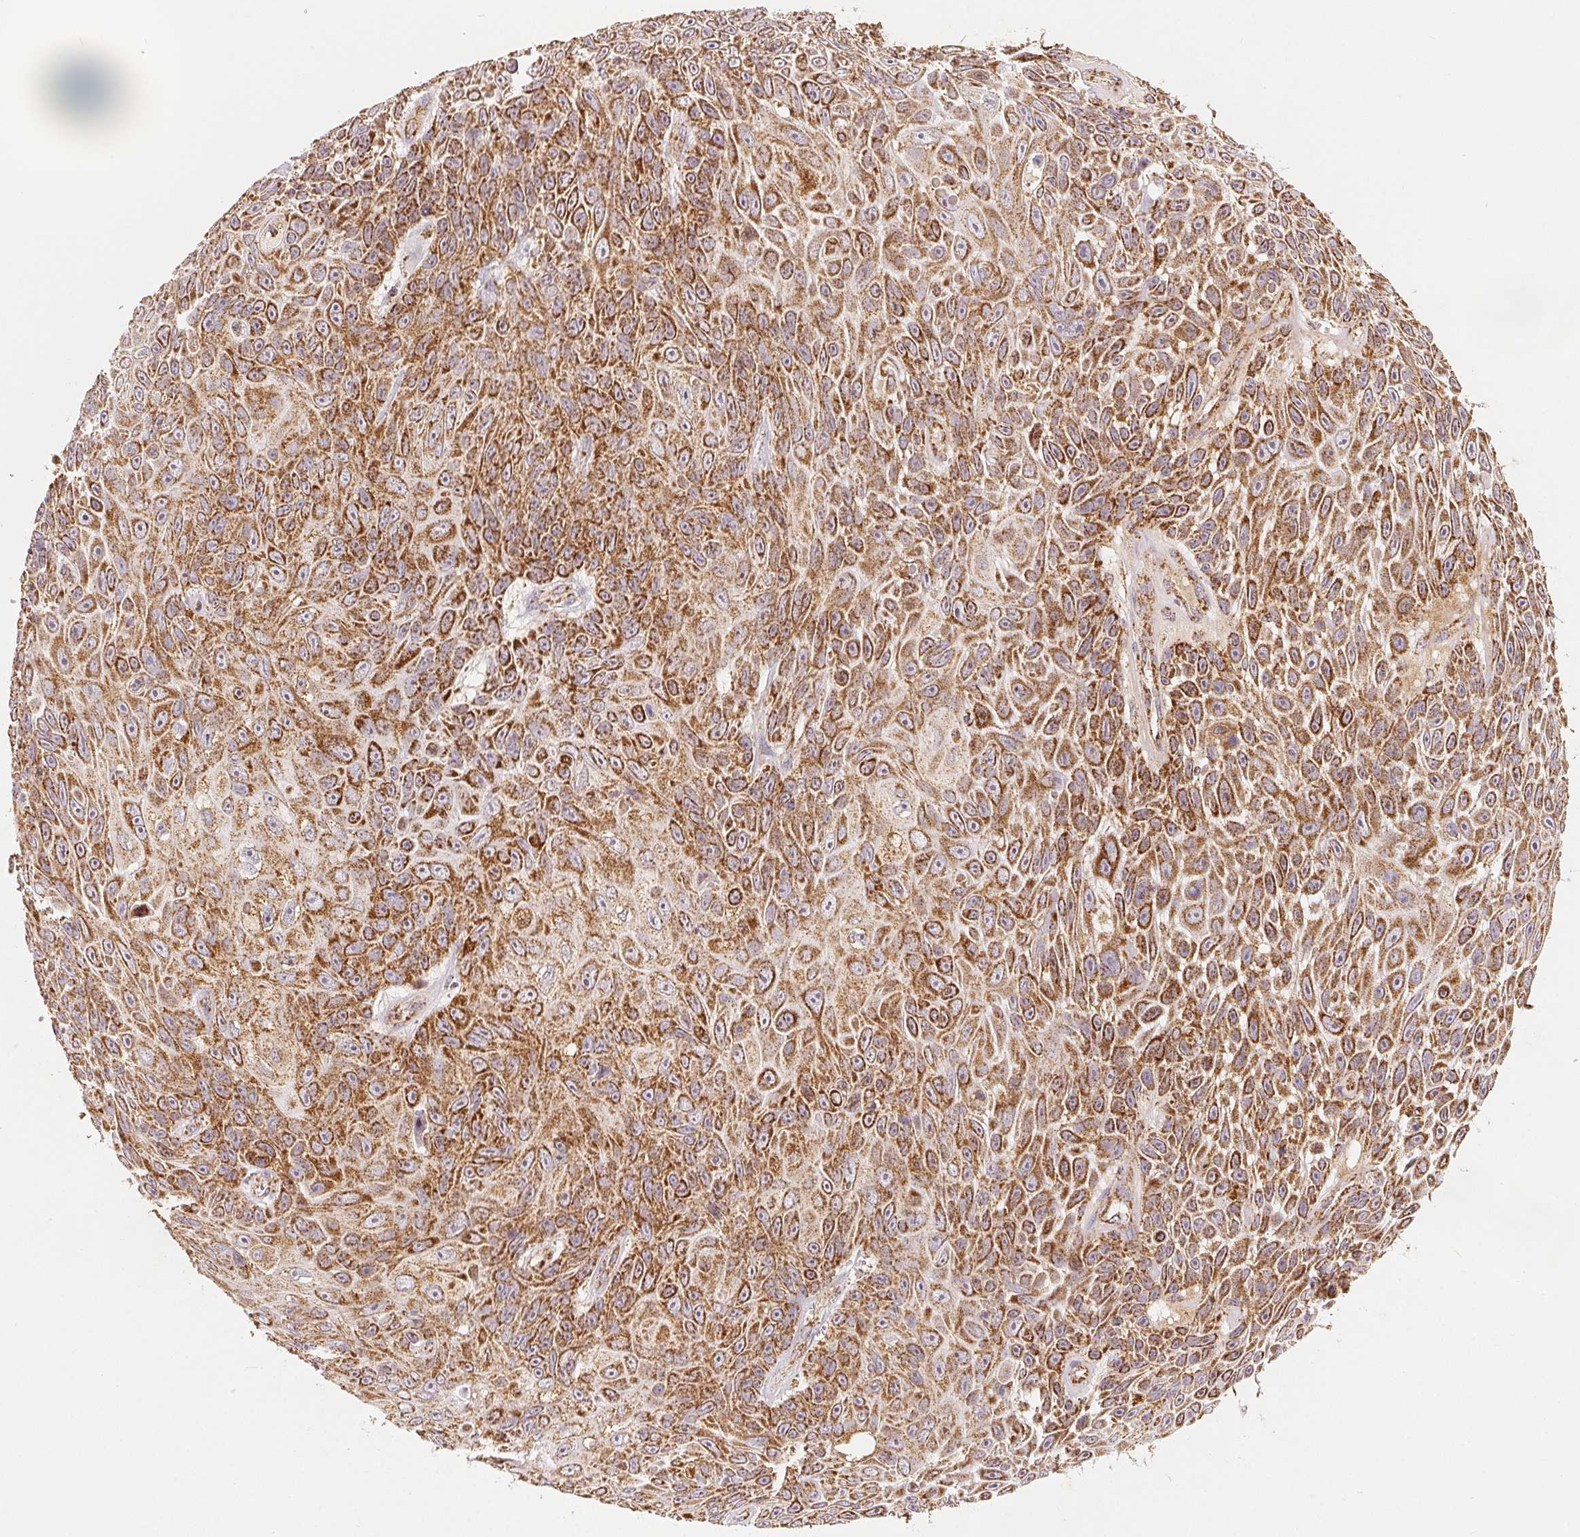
{"staining": {"intensity": "moderate", "quantity": ">75%", "location": "cytoplasmic/membranous"}, "tissue": "skin cancer", "cell_type": "Tumor cells", "image_type": "cancer", "snomed": [{"axis": "morphology", "description": "Squamous cell carcinoma, NOS"}, {"axis": "topography", "description": "Skin"}], "caption": "Protein expression by immunohistochemistry (IHC) exhibits moderate cytoplasmic/membranous staining in about >75% of tumor cells in skin cancer.", "gene": "SDHB", "patient": {"sex": "male", "age": 82}}